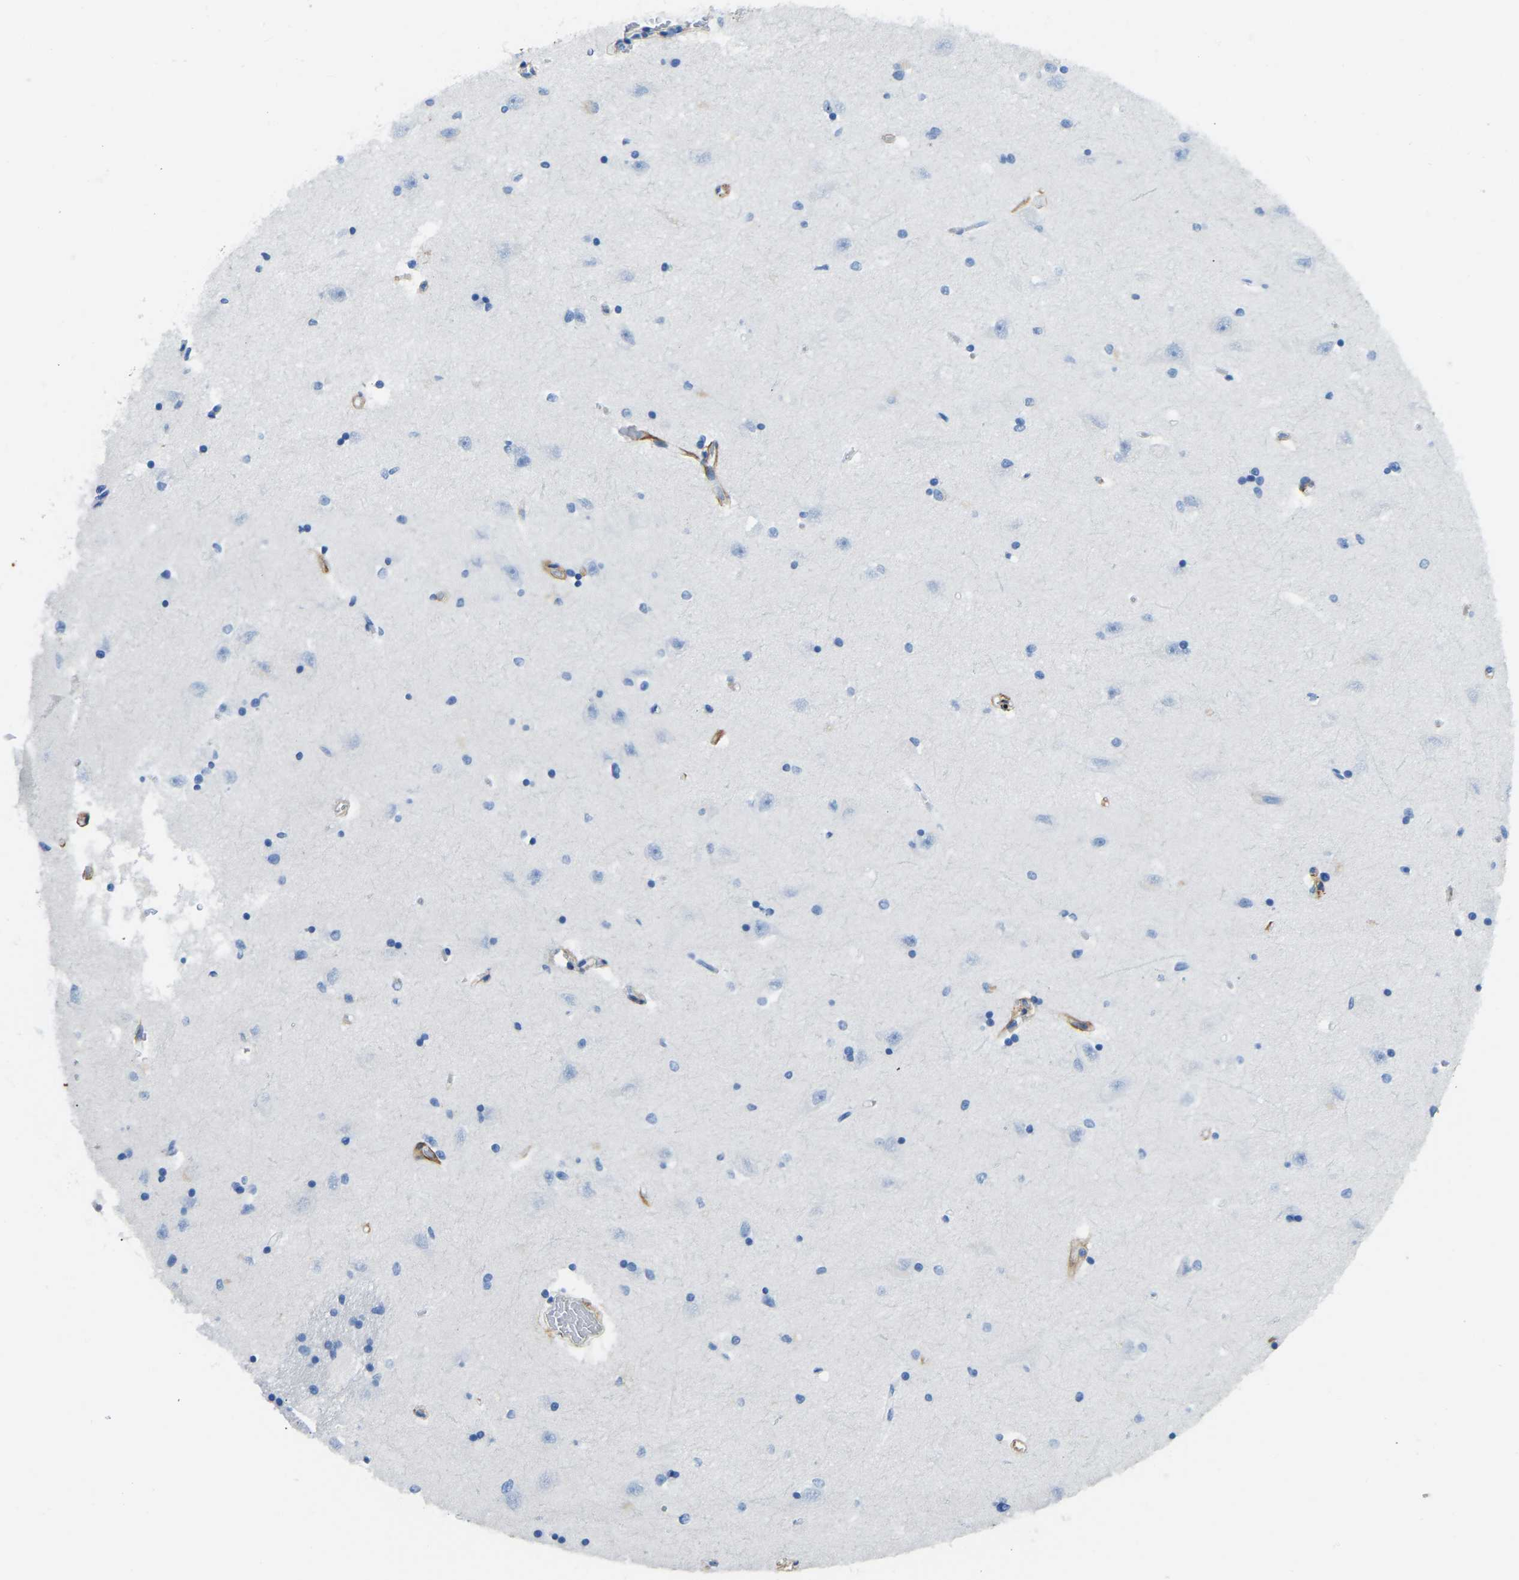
{"staining": {"intensity": "negative", "quantity": "none", "location": "none"}, "tissue": "hippocampus", "cell_type": "Glial cells", "image_type": "normal", "snomed": [{"axis": "morphology", "description": "Normal tissue, NOS"}, {"axis": "topography", "description": "Hippocampus"}], "caption": "The histopathology image demonstrates no staining of glial cells in unremarkable hippocampus. (DAB immunohistochemistry visualized using brightfield microscopy, high magnification).", "gene": "COL15A1", "patient": {"sex": "male", "age": 45}}